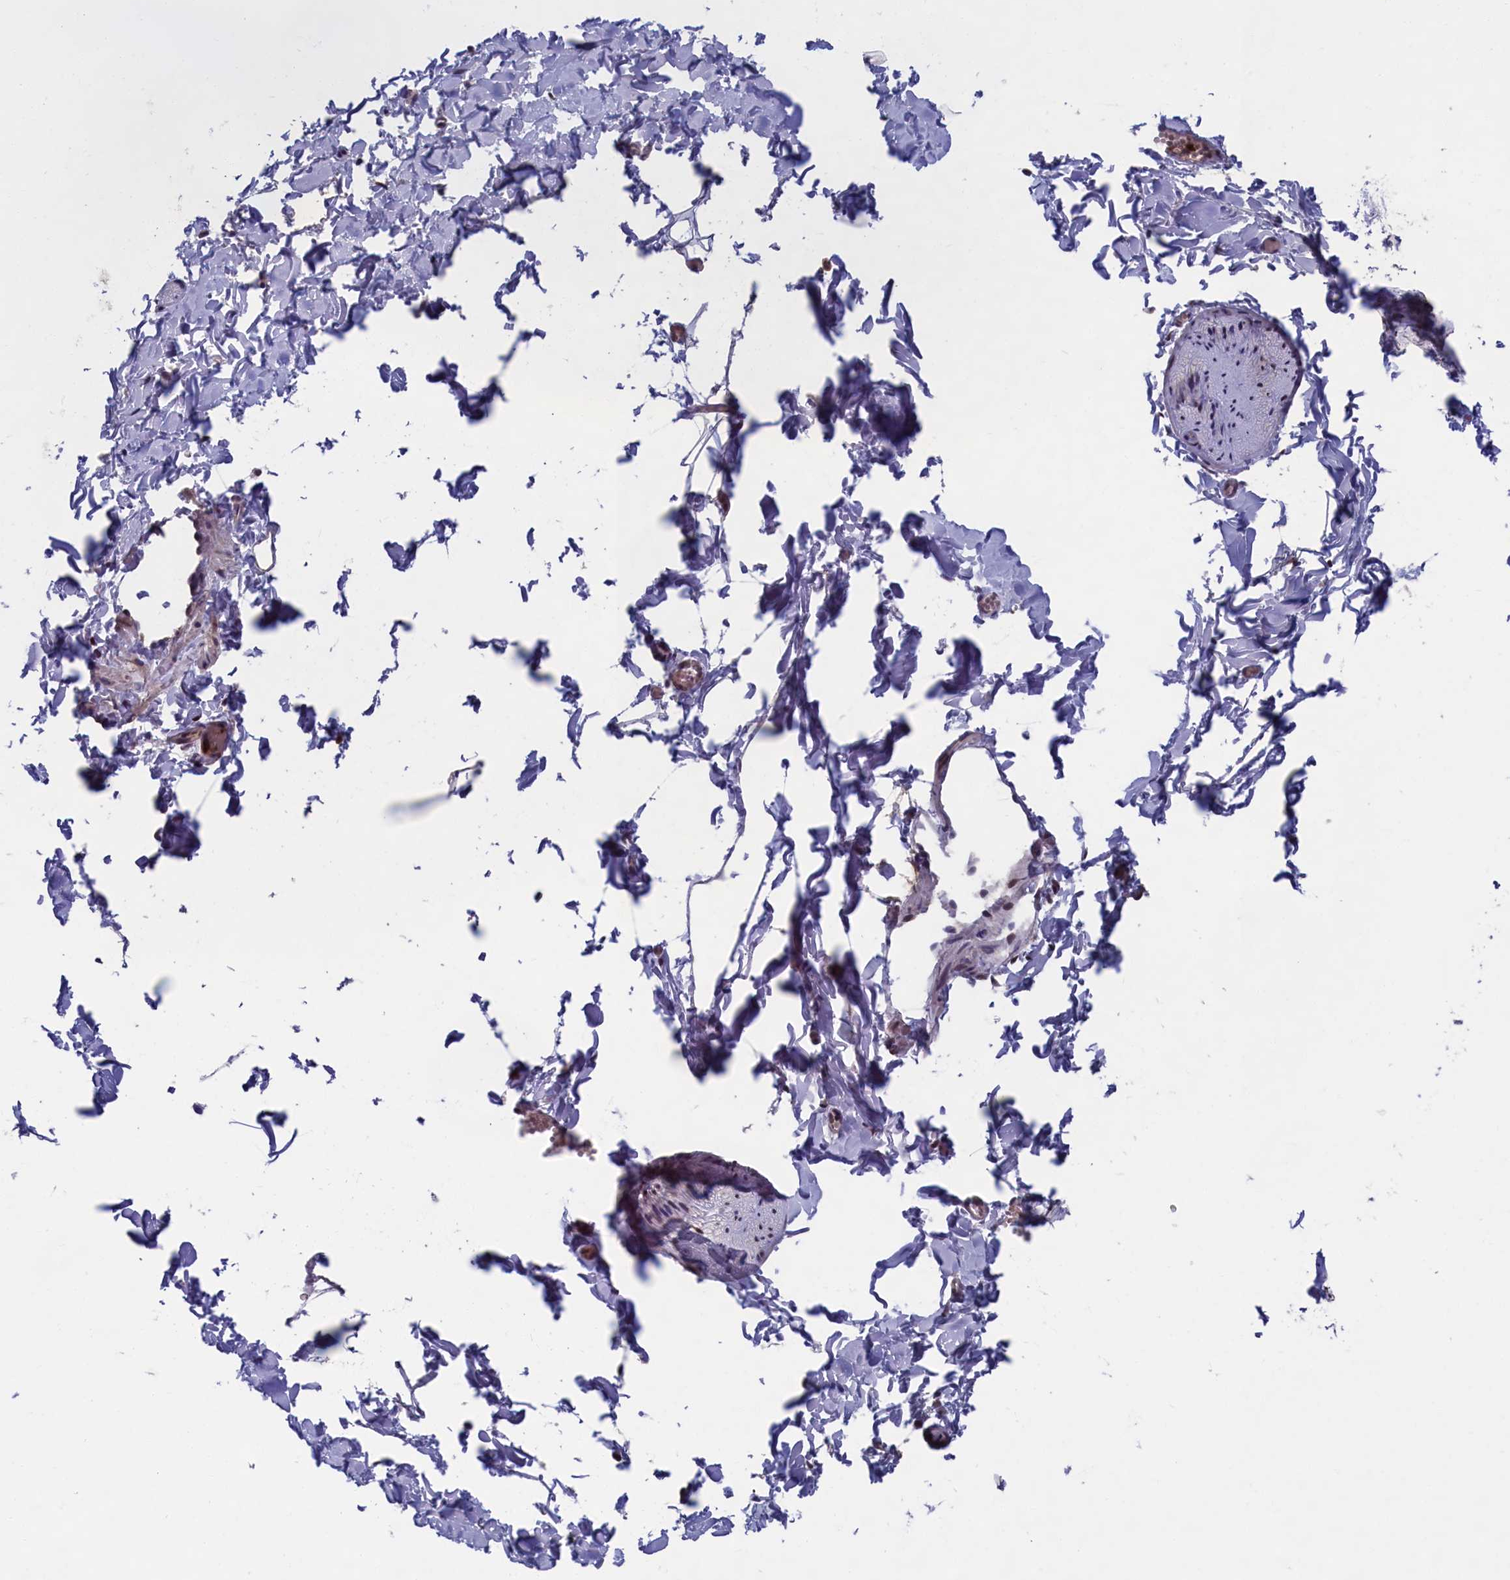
{"staining": {"intensity": "moderate", "quantity": "25%-75%", "location": "nuclear"}, "tissue": "adipose tissue", "cell_type": "Adipocytes", "image_type": "normal", "snomed": [{"axis": "morphology", "description": "Normal tissue, NOS"}, {"axis": "topography", "description": "Gallbladder"}, {"axis": "topography", "description": "Peripheral nerve tissue"}], "caption": "Immunohistochemistry (IHC) (DAB) staining of benign adipose tissue shows moderate nuclear protein positivity in about 25%-75% of adipocytes. (IHC, brightfield microscopy, high magnification).", "gene": "LIG1", "patient": {"sex": "male", "age": 38}}